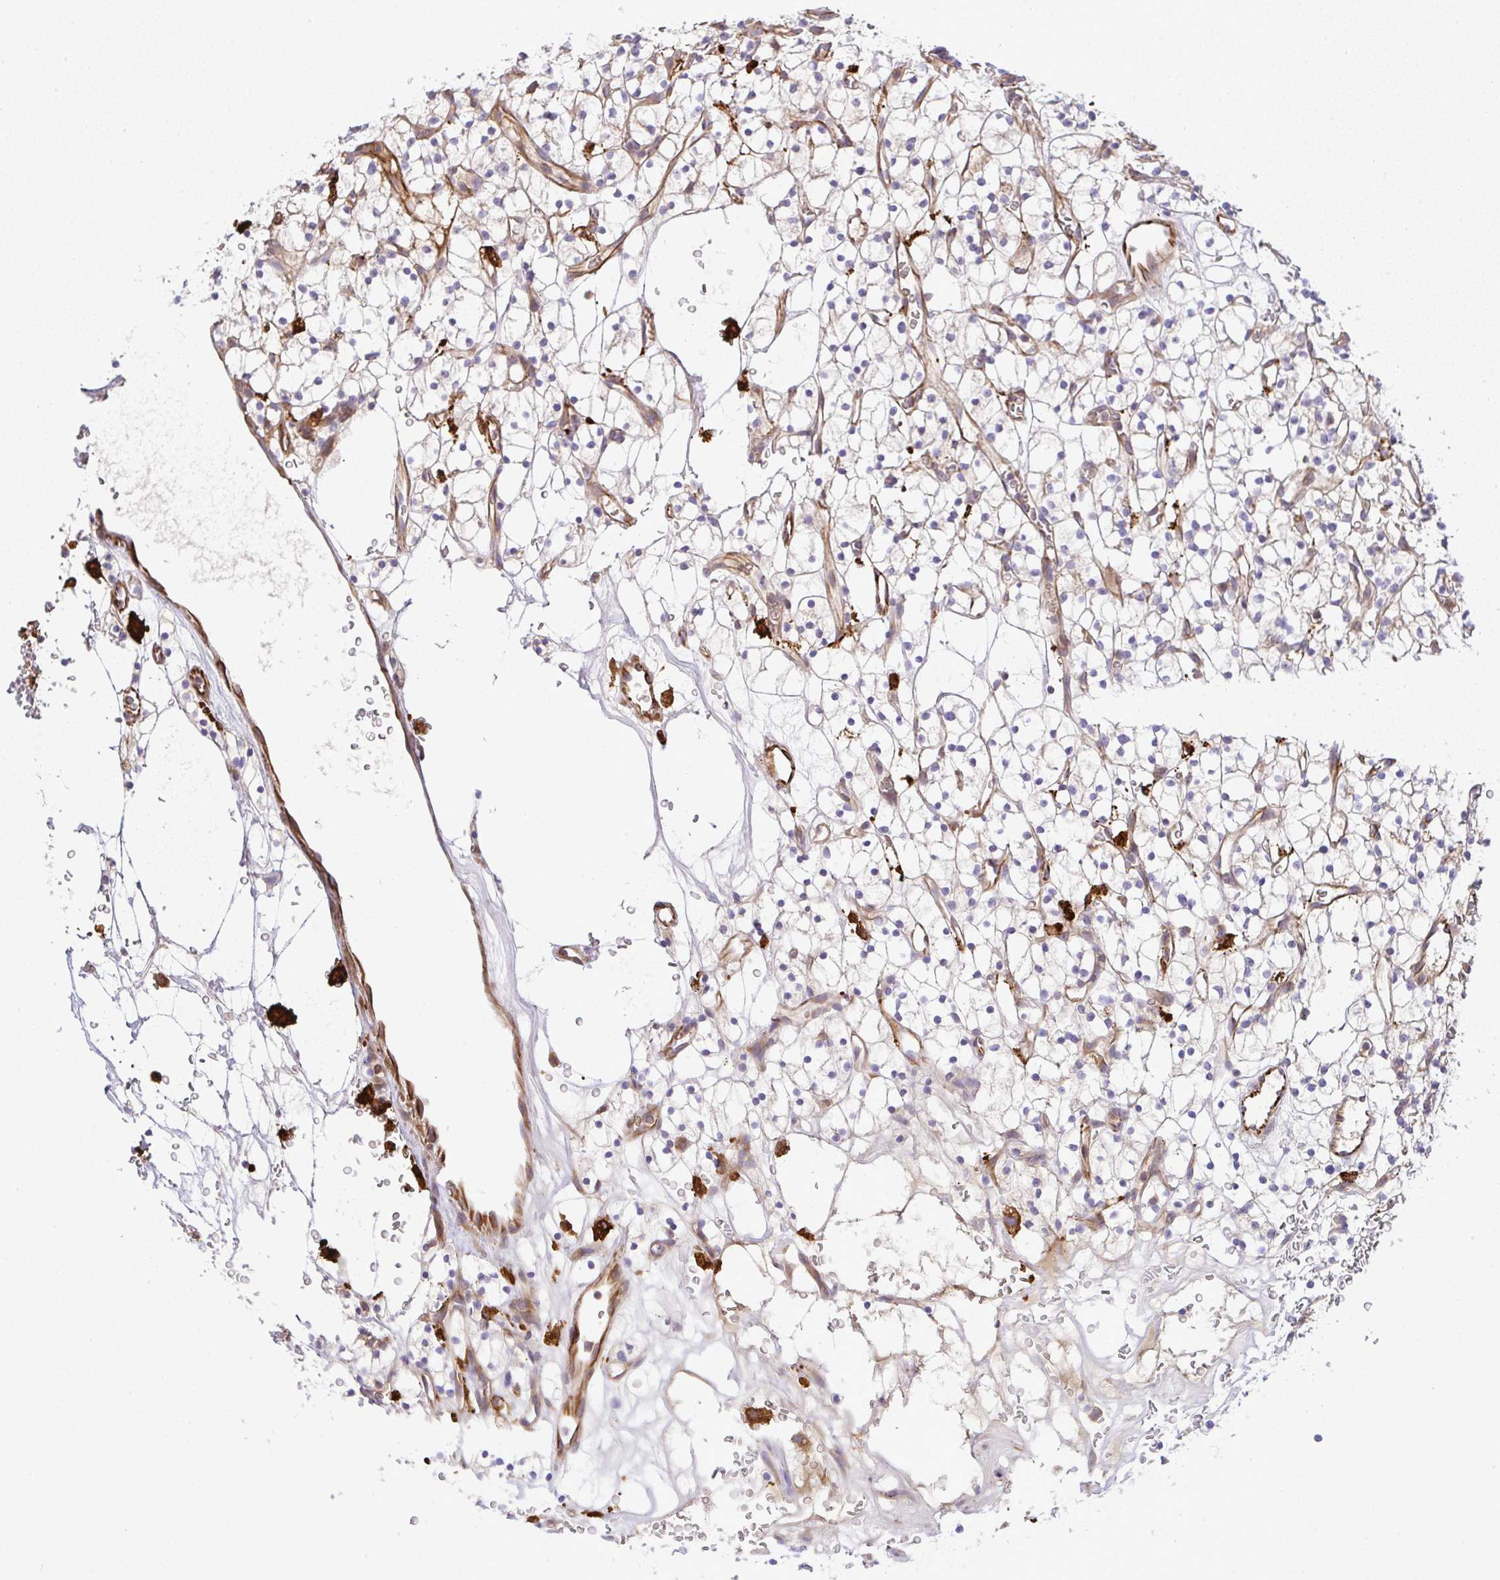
{"staining": {"intensity": "negative", "quantity": "none", "location": "none"}, "tissue": "renal cancer", "cell_type": "Tumor cells", "image_type": "cancer", "snomed": [{"axis": "morphology", "description": "Adenocarcinoma, NOS"}, {"axis": "topography", "description": "Kidney"}], "caption": "Tumor cells are negative for brown protein staining in adenocarcinoma (renal).", "gene": "GRID2", "patient": {"sex": "female", "age": 64}}